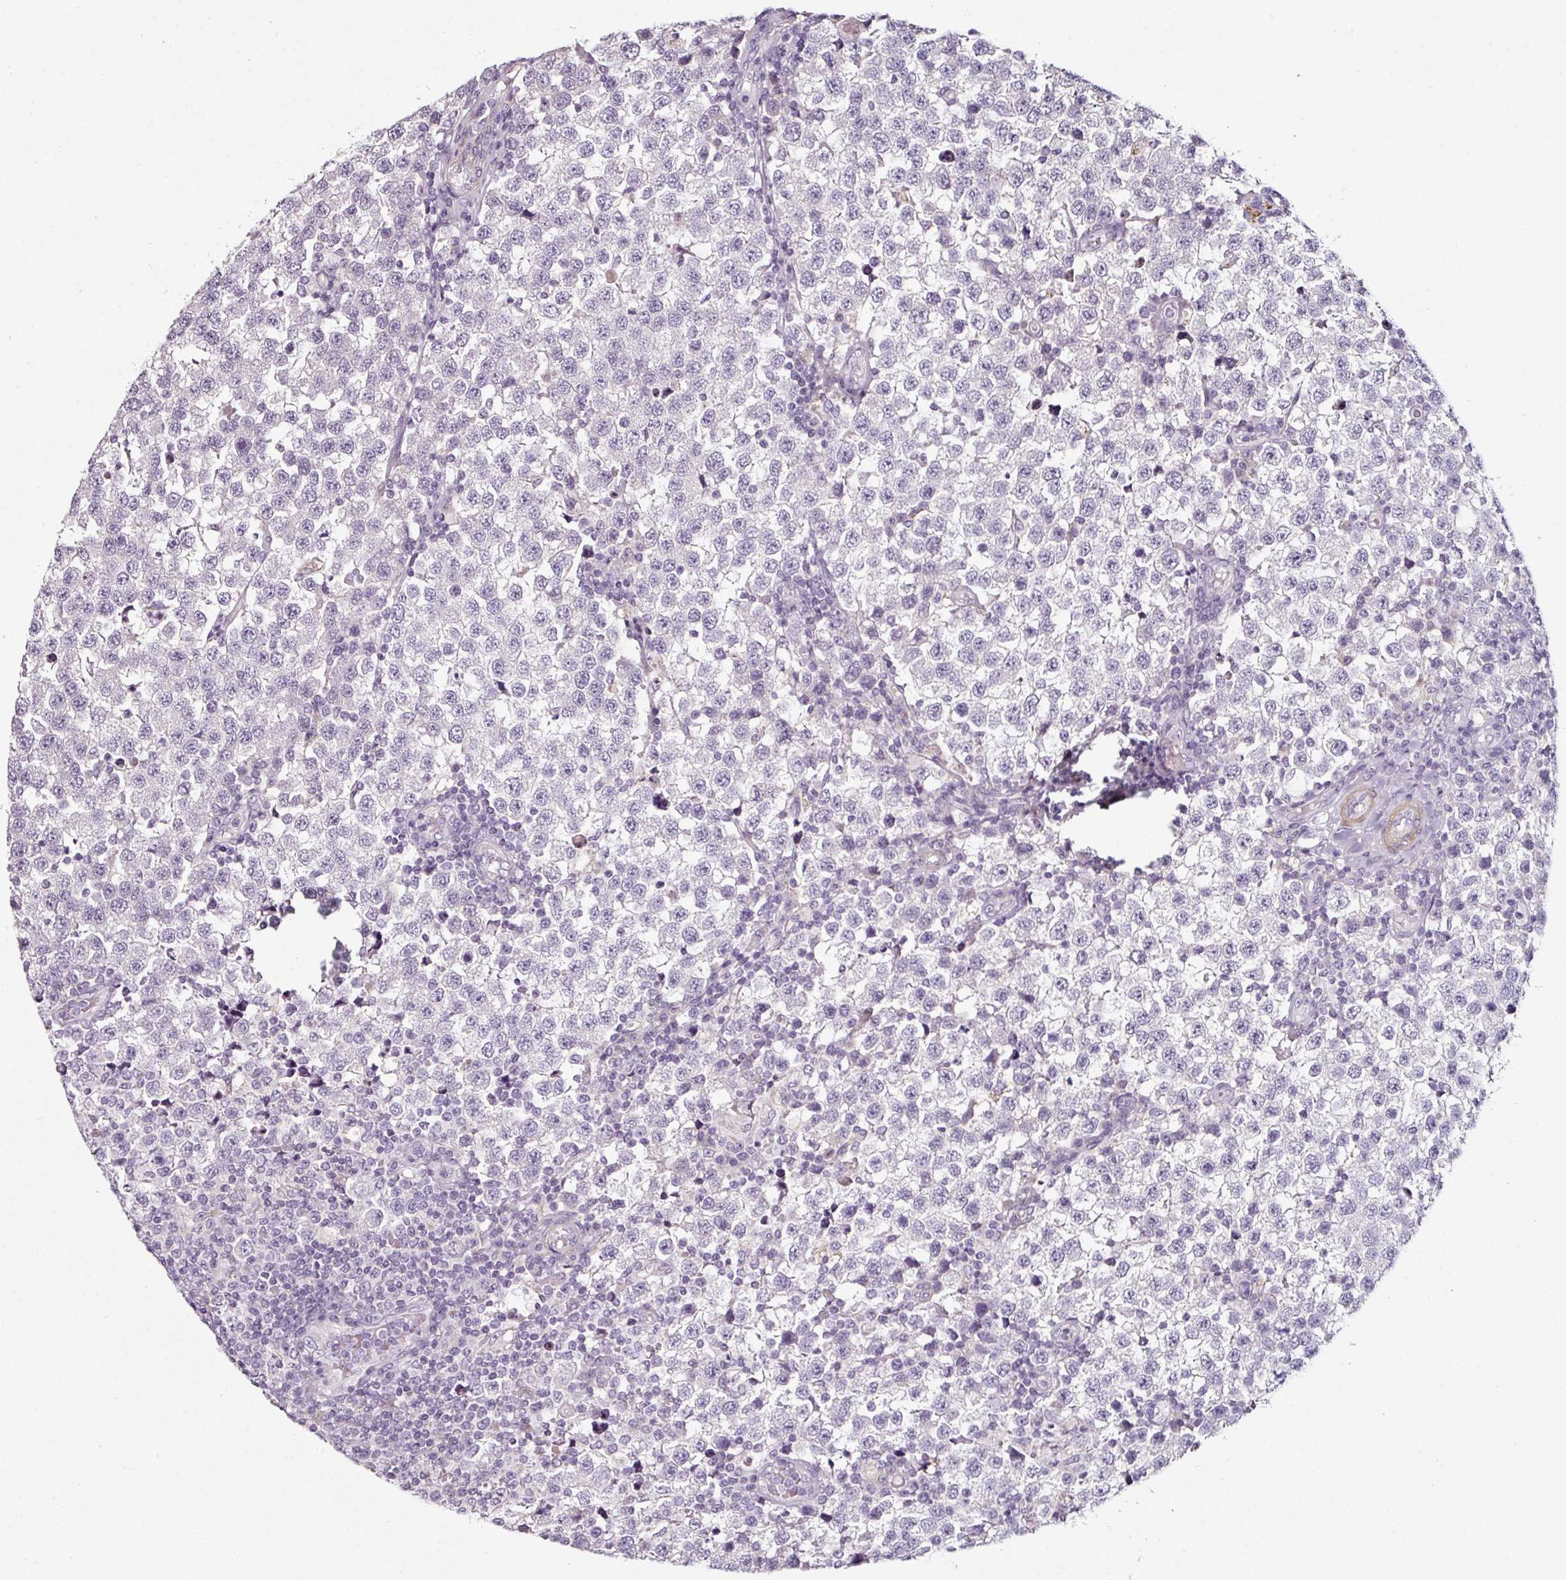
{"staining": {"intensity": "negative", "quantity": "none", "location": "none"}, "tissue": "testis cancer", "cell_type": "Tumor cells", "image_type": "cancer", "snomed": [{"axis": "morphology", "description": "Seminoma, NOS"}, {"axis": "topography", "description": "Testis"}], "caption": "Tumor cells are negative for protein expression in human seminoma (testis). Nuclei are stained in blue.", "gene": "CAP2", "patient": {"sex": "male", "age": 34}}